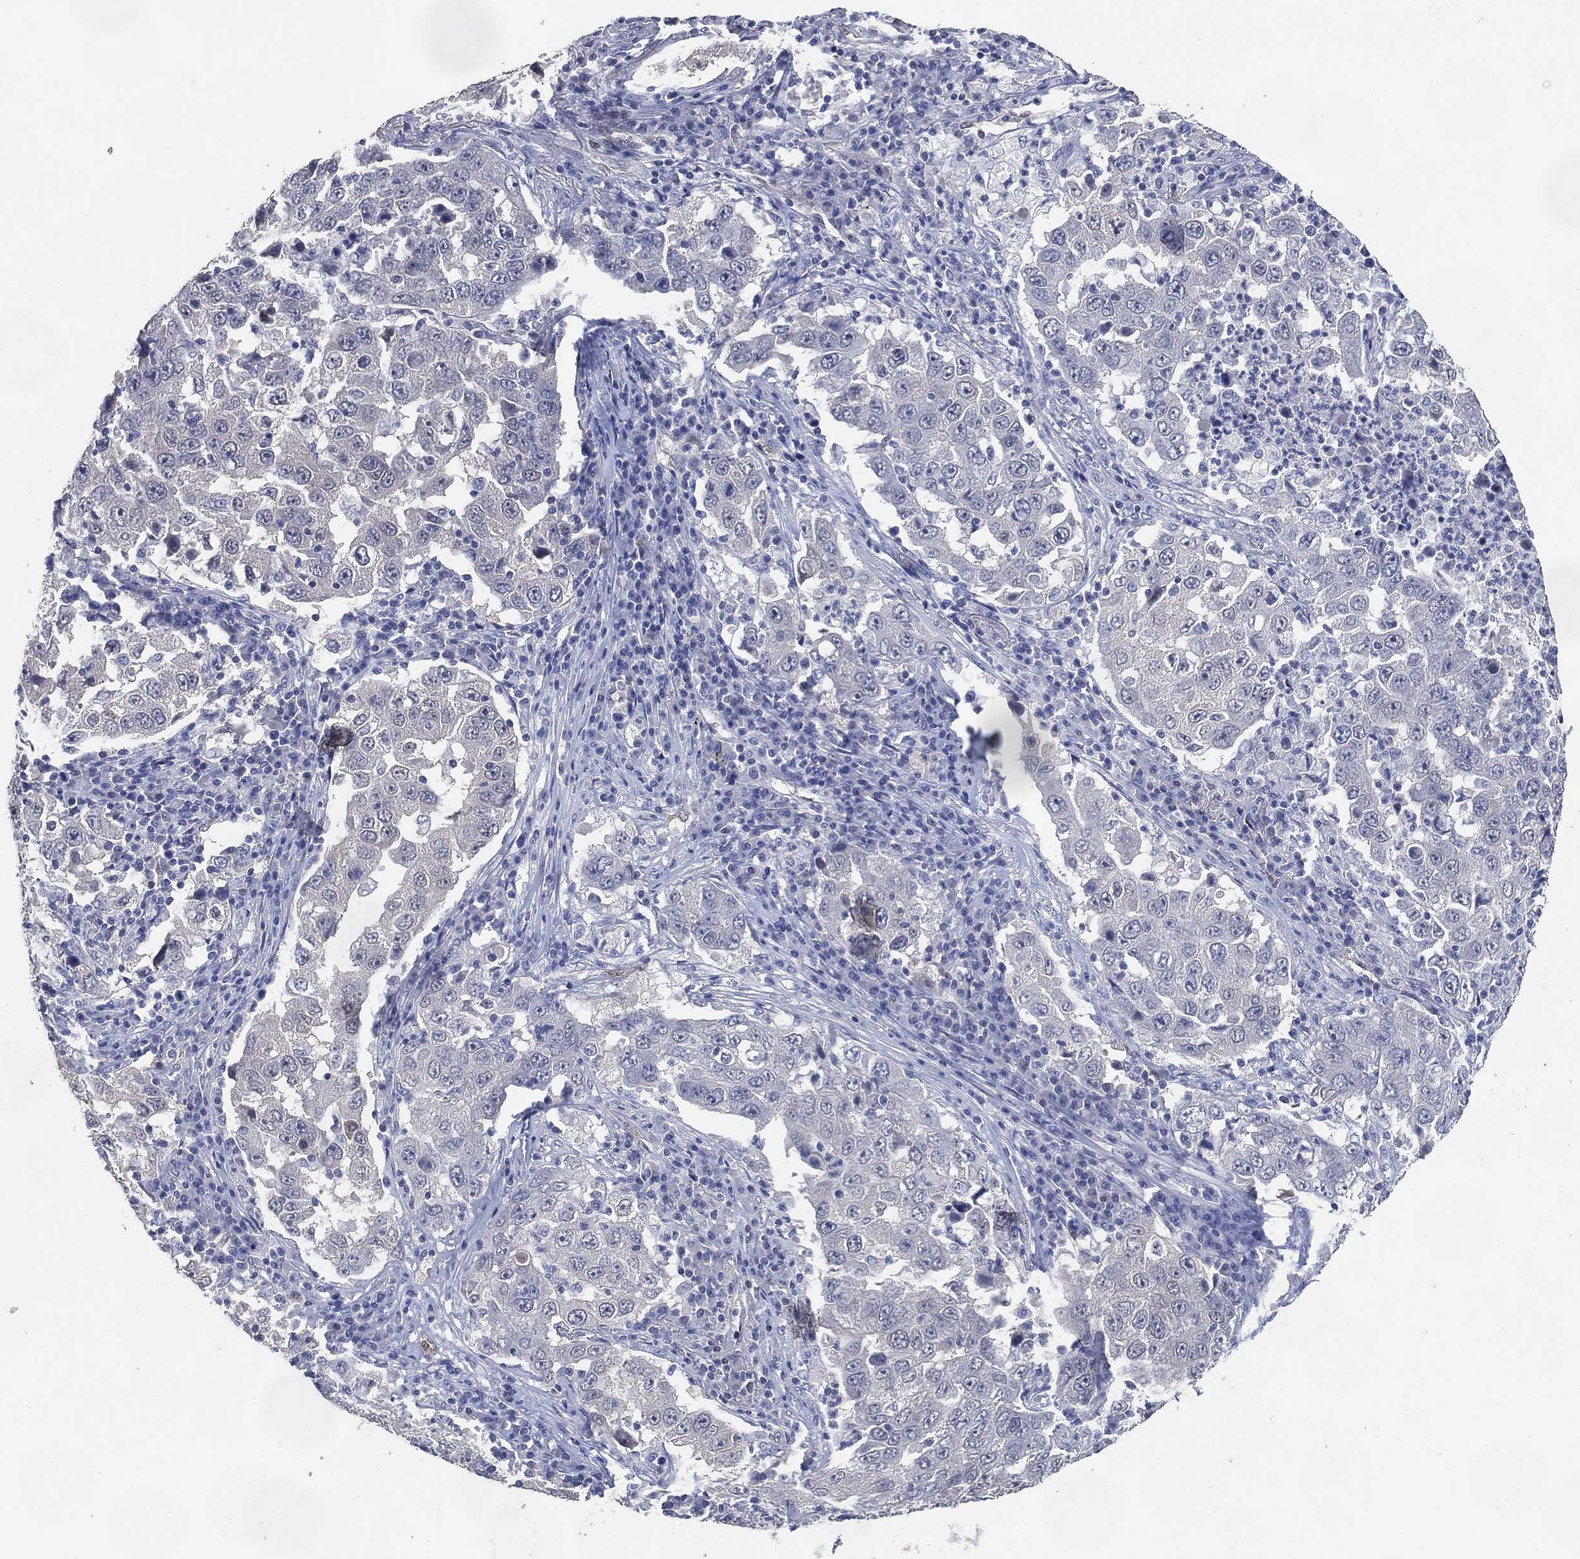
{"staining": {"intensity": "negative", "quantity": "none", "location": "none"}, "tissue": "lung cancer", "cell_type": "Tumor cells", "image_type": "cancer", "snomed": [{"axis": "morphology", "description": "Adenocarcinoma, NOS"}, {"axis": "topography", "description": "Lung"}], "caption": "Adenocarcinoma (lung) was stained to show a protein in brown. There is no significant expression in tumor cells.", "gene": "AK1", "patient": {"sex": "male", "age": 73}}